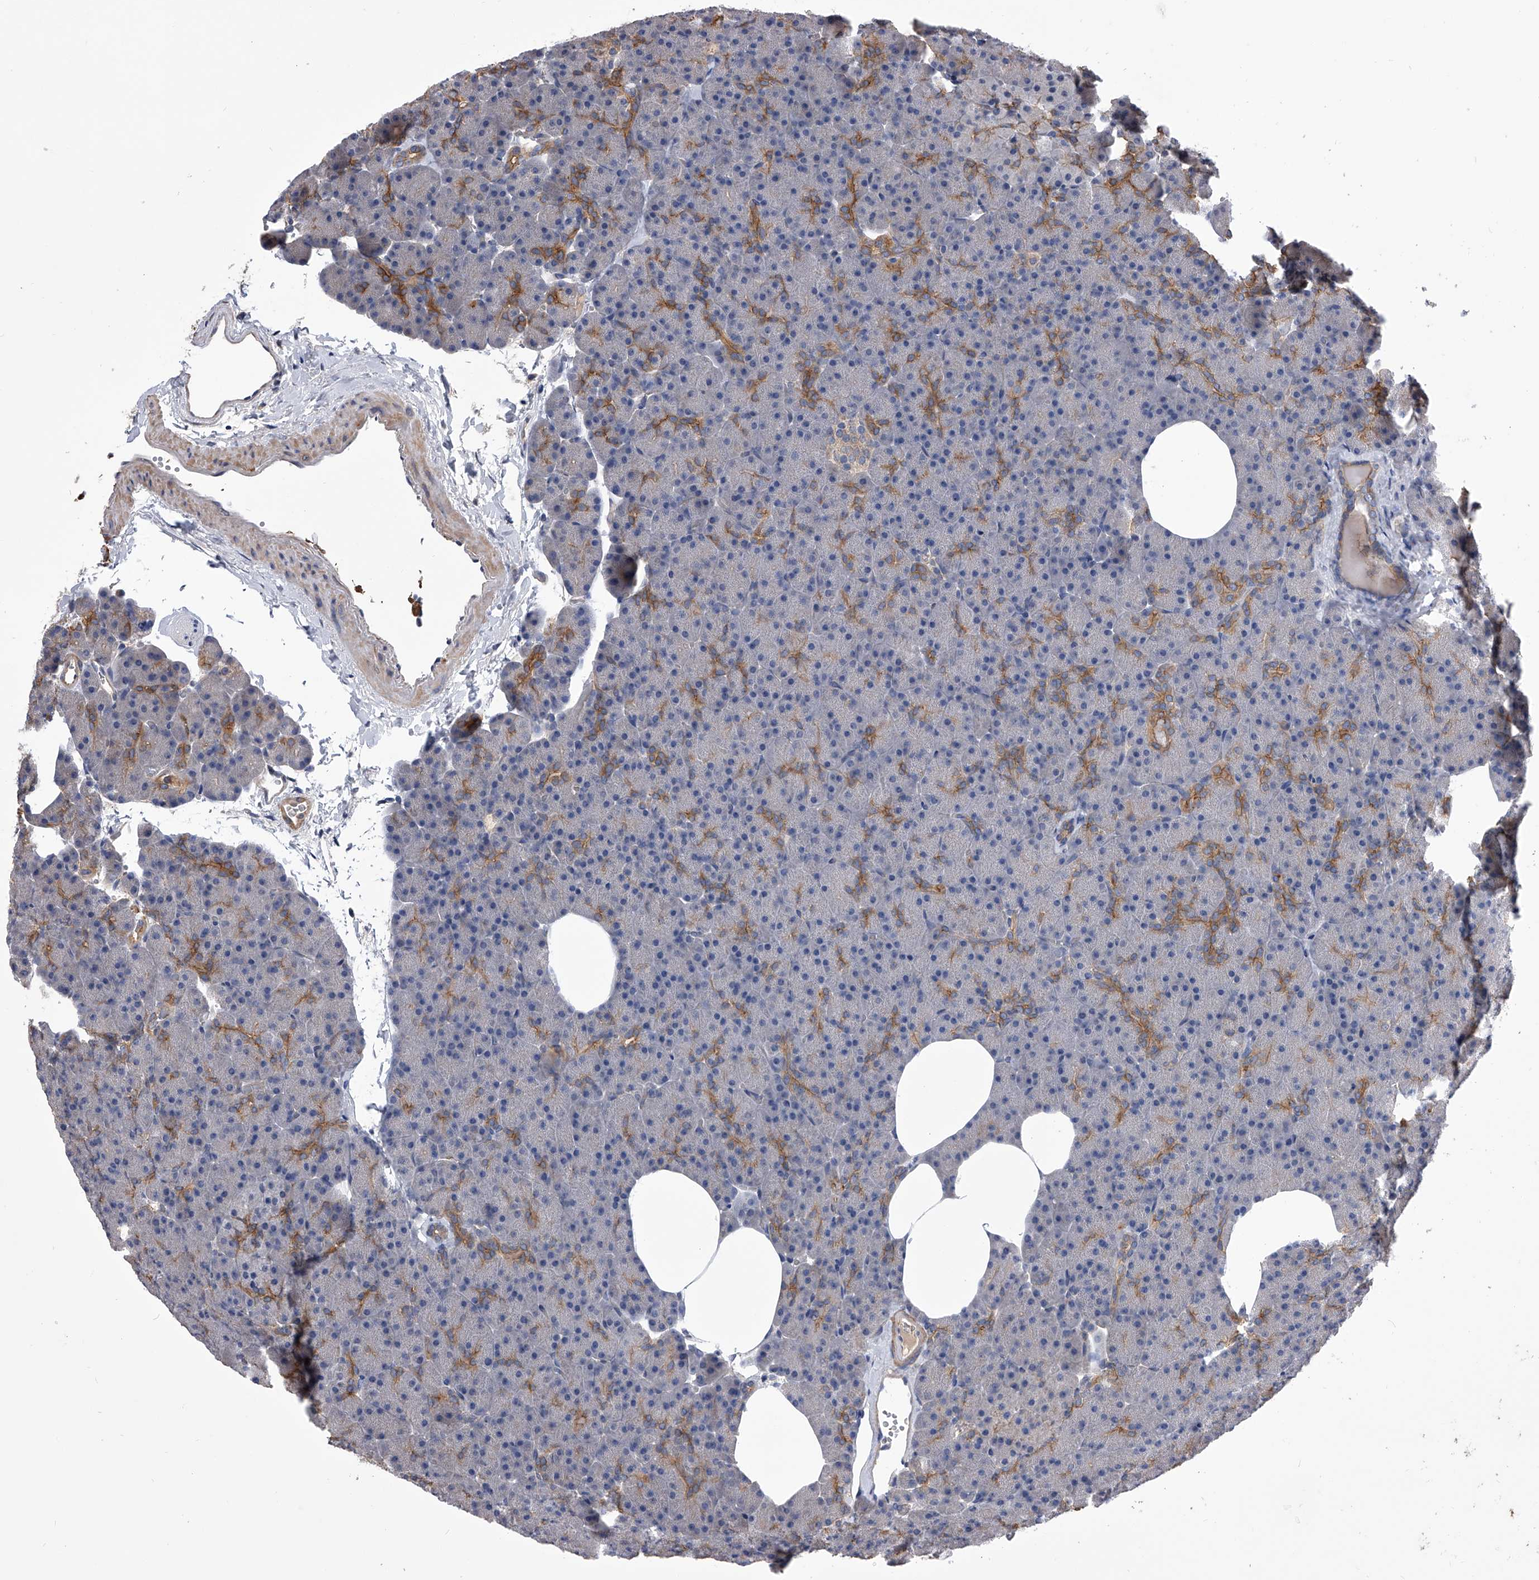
{"staining": {"intensity": "moderate", "quantity": "25%-75%", "location": "cytoplasmic/membranous"}, "tissue": "pancreas", "cell_type": "Exocrine glandular cells", "image_type": "normal", "snomed": [{"axis": "morphology", "description": "Normal tissue, NOS"}, {"axis": "morphology", "description": "Carcinoid, malignant, NOS"}, {"axis": "topography", "description": "Pancreas"}], "caption": "A medium amount of moderate cytoplasmic/membranous expression is appreciated in approximately 25%-75% of exocrine glandular cells in unremarkable pancreas.", "gene": "CUL7", "patient": {"sex": "female", "age": 35}}